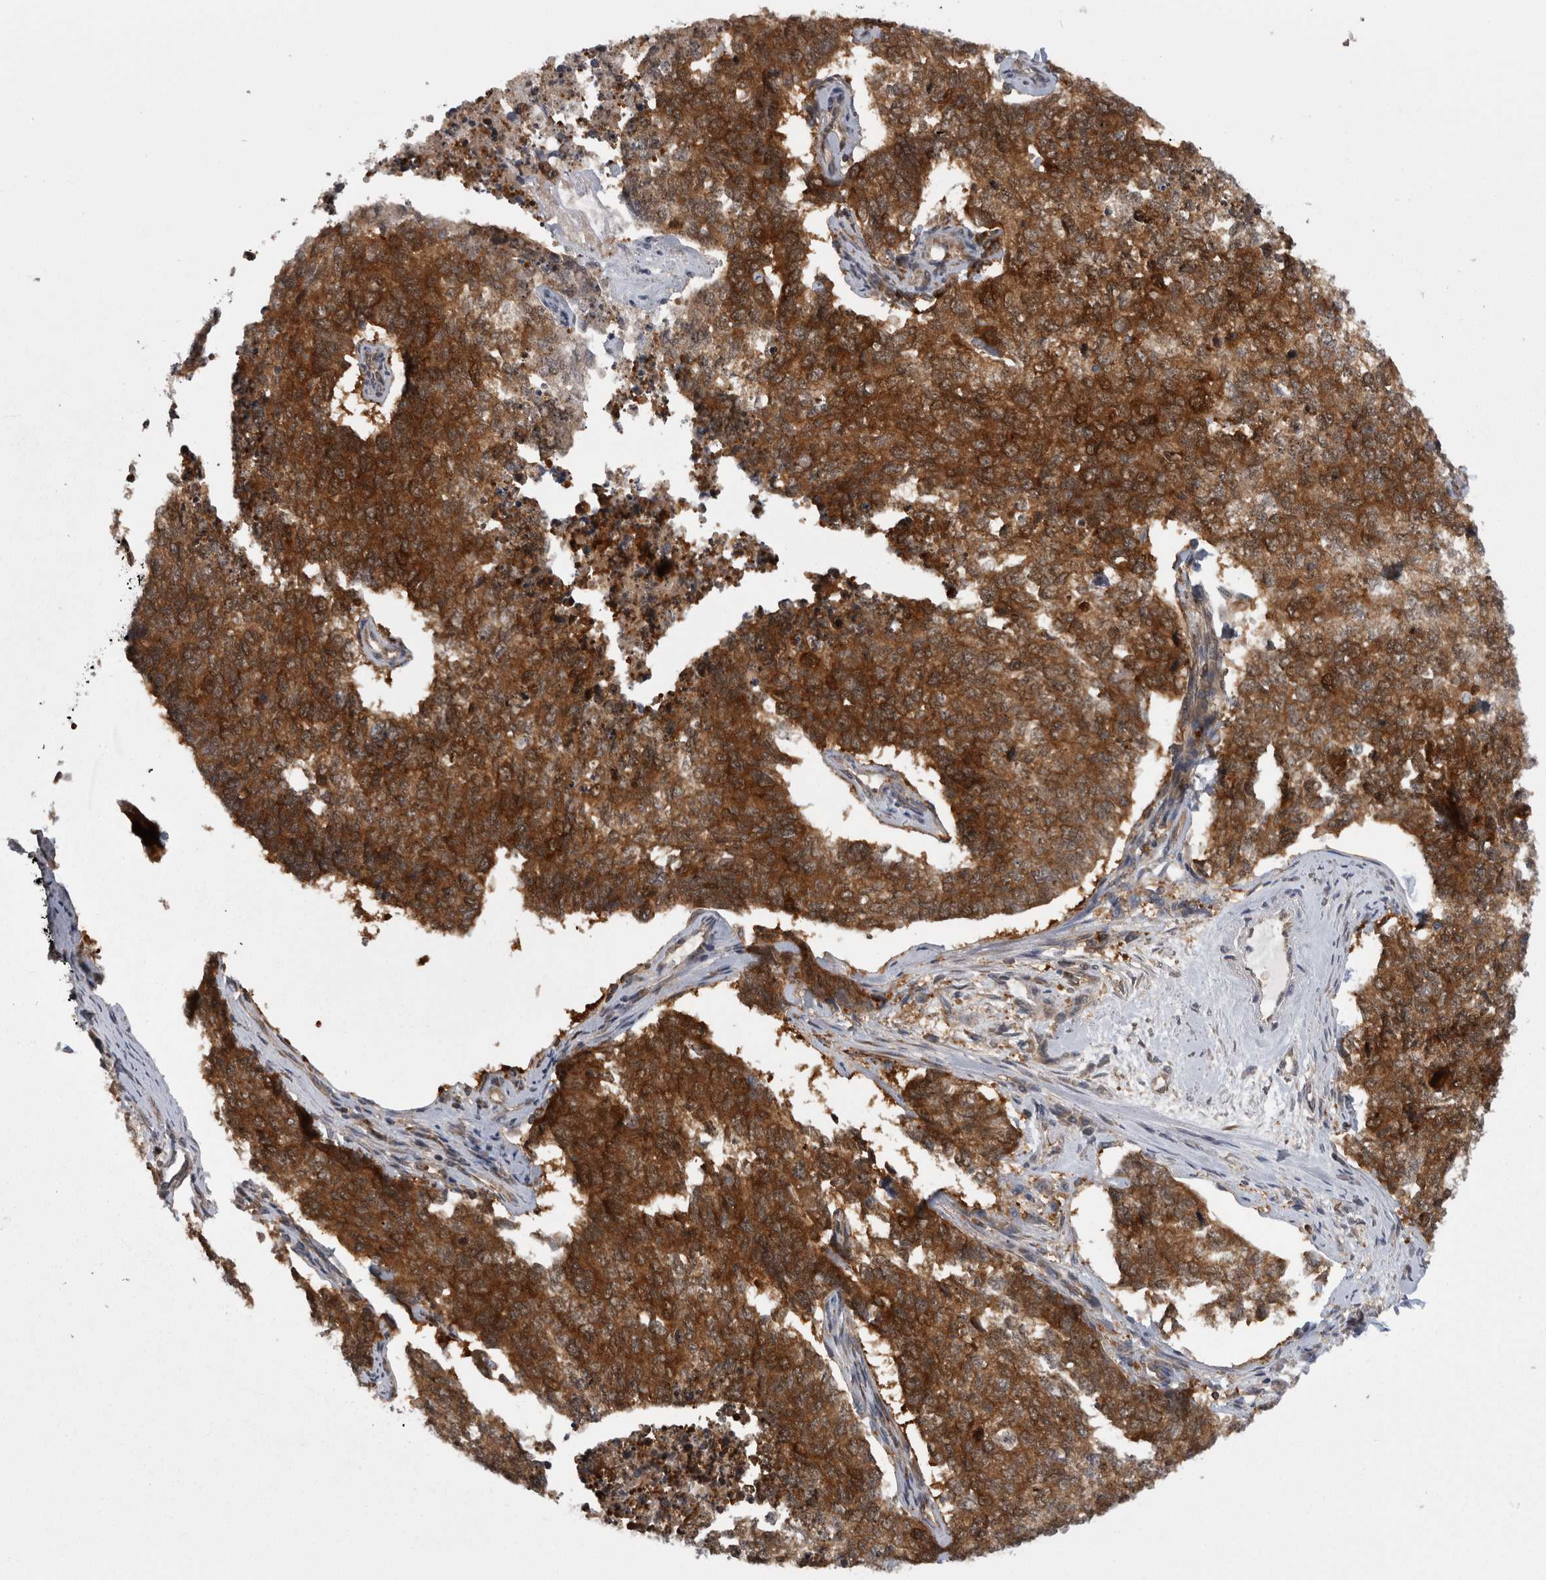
{"staining": {"intensity": "strong", "quantity": ">75%", "location": "cytoplasmic/membranous"}, "tissue": "cervical cancer", "cell_type": "Tumor cells", "image_type": "cancer", "snomed": [{"axis": "morphology", "description": "Squamous cell carcinoma, NOS"}, {"axis": "topography", "description": "Cervix"}], "caption": "Protein expression analysis of cervical cancer shows strong cytoplasmic/membranous staining in about >75% of tumor cells.", "gene": "CACYBP", "patient": {"sex": "female", "age": 63}}